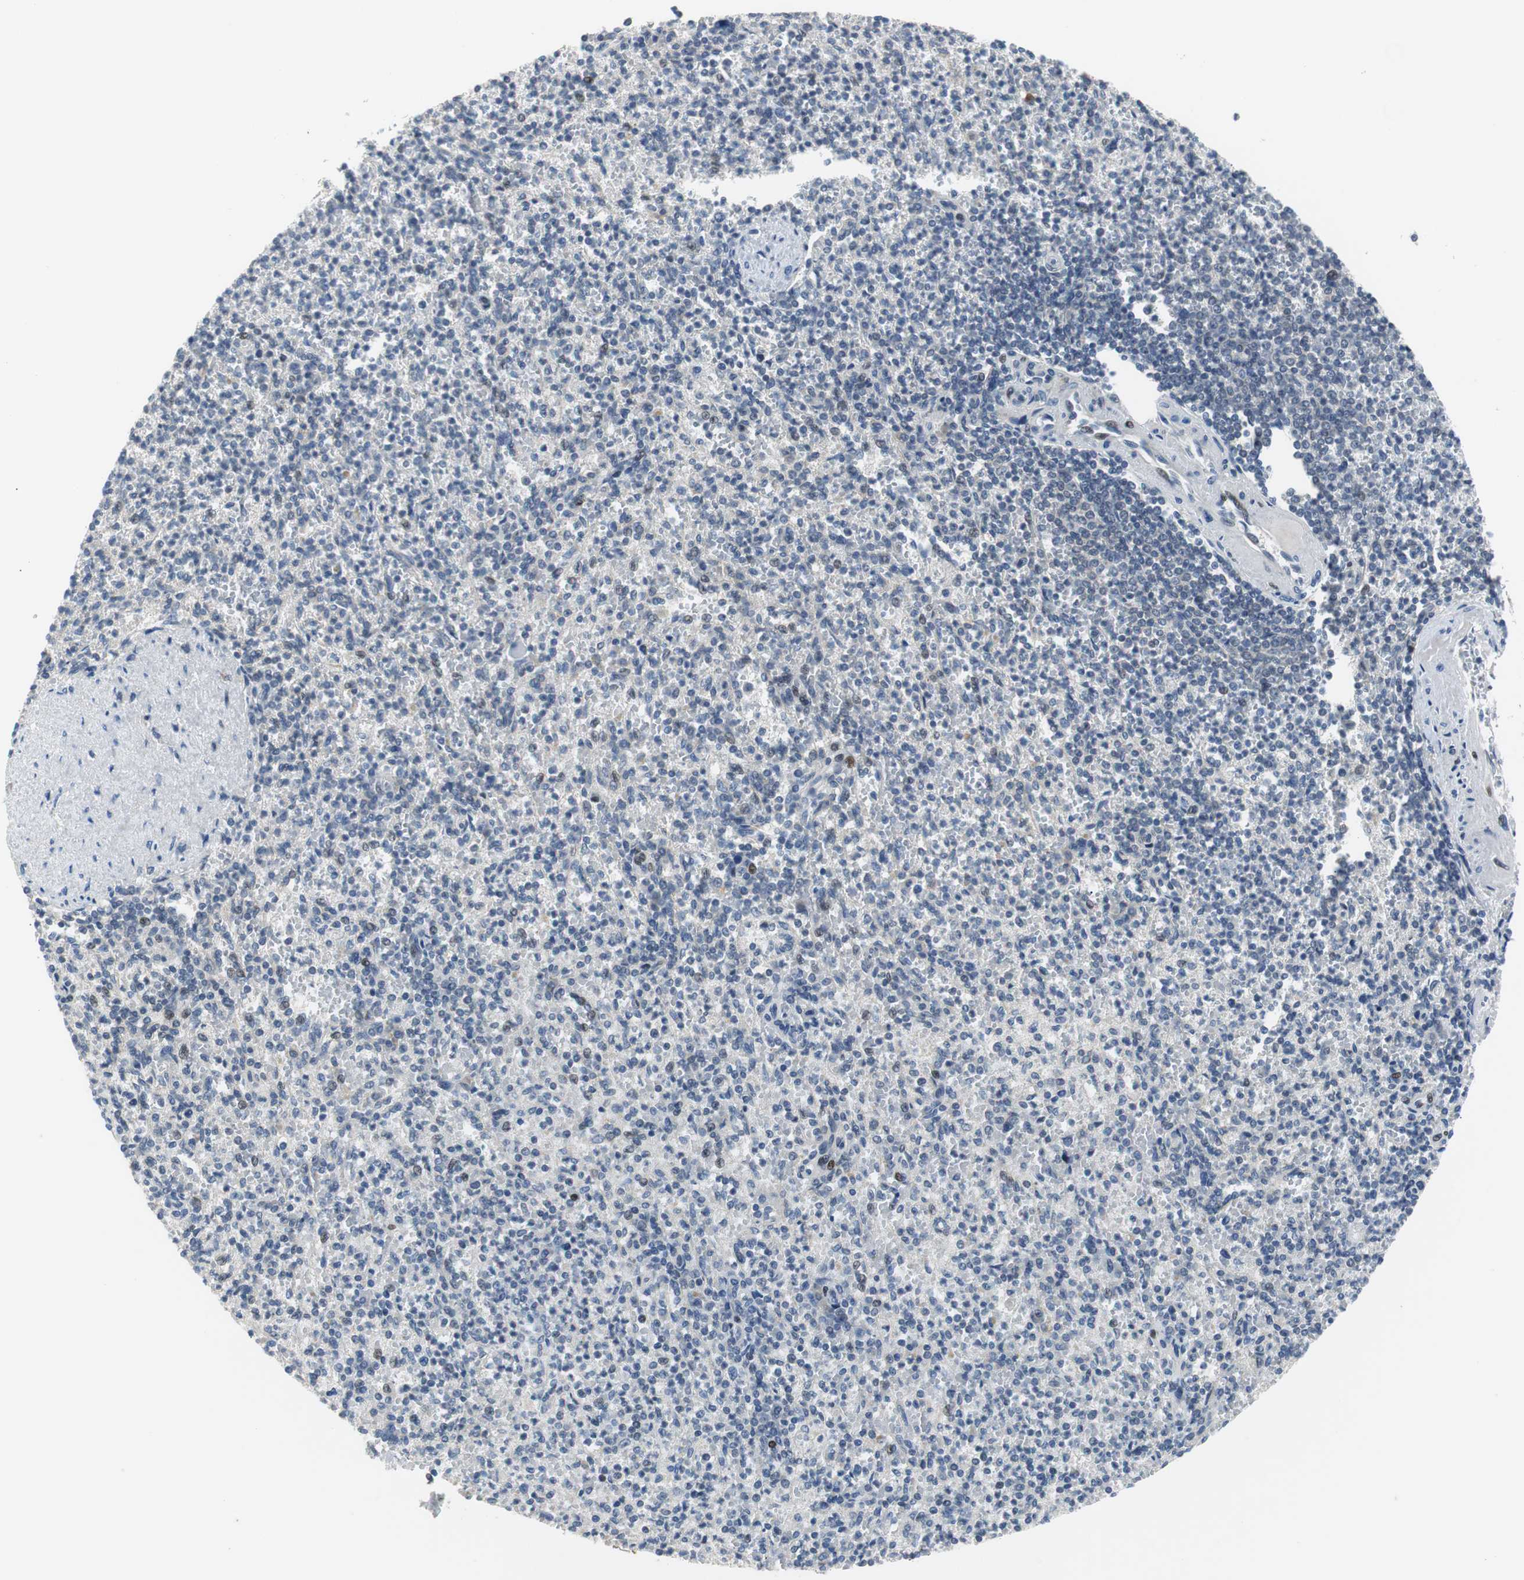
{"staining": {"intensity": "weak", "quantity": "<25%", "location": "nuclear"}, "tissue": "spleen", "cell_type": "Cells in red pulp", "image_type": "normal", "snomed": [{"axis": "morphology", "description": "Normal tissue, NOS"}, {"axis": "topography", "description": "Spleen"}], "caption": "DAB immunohistochemical staining of benign spleen demonstrates no significant positivity in cells in red pulp.", "gene": "MAP2K4", "patient": {"sex": "female", "age": 74}}